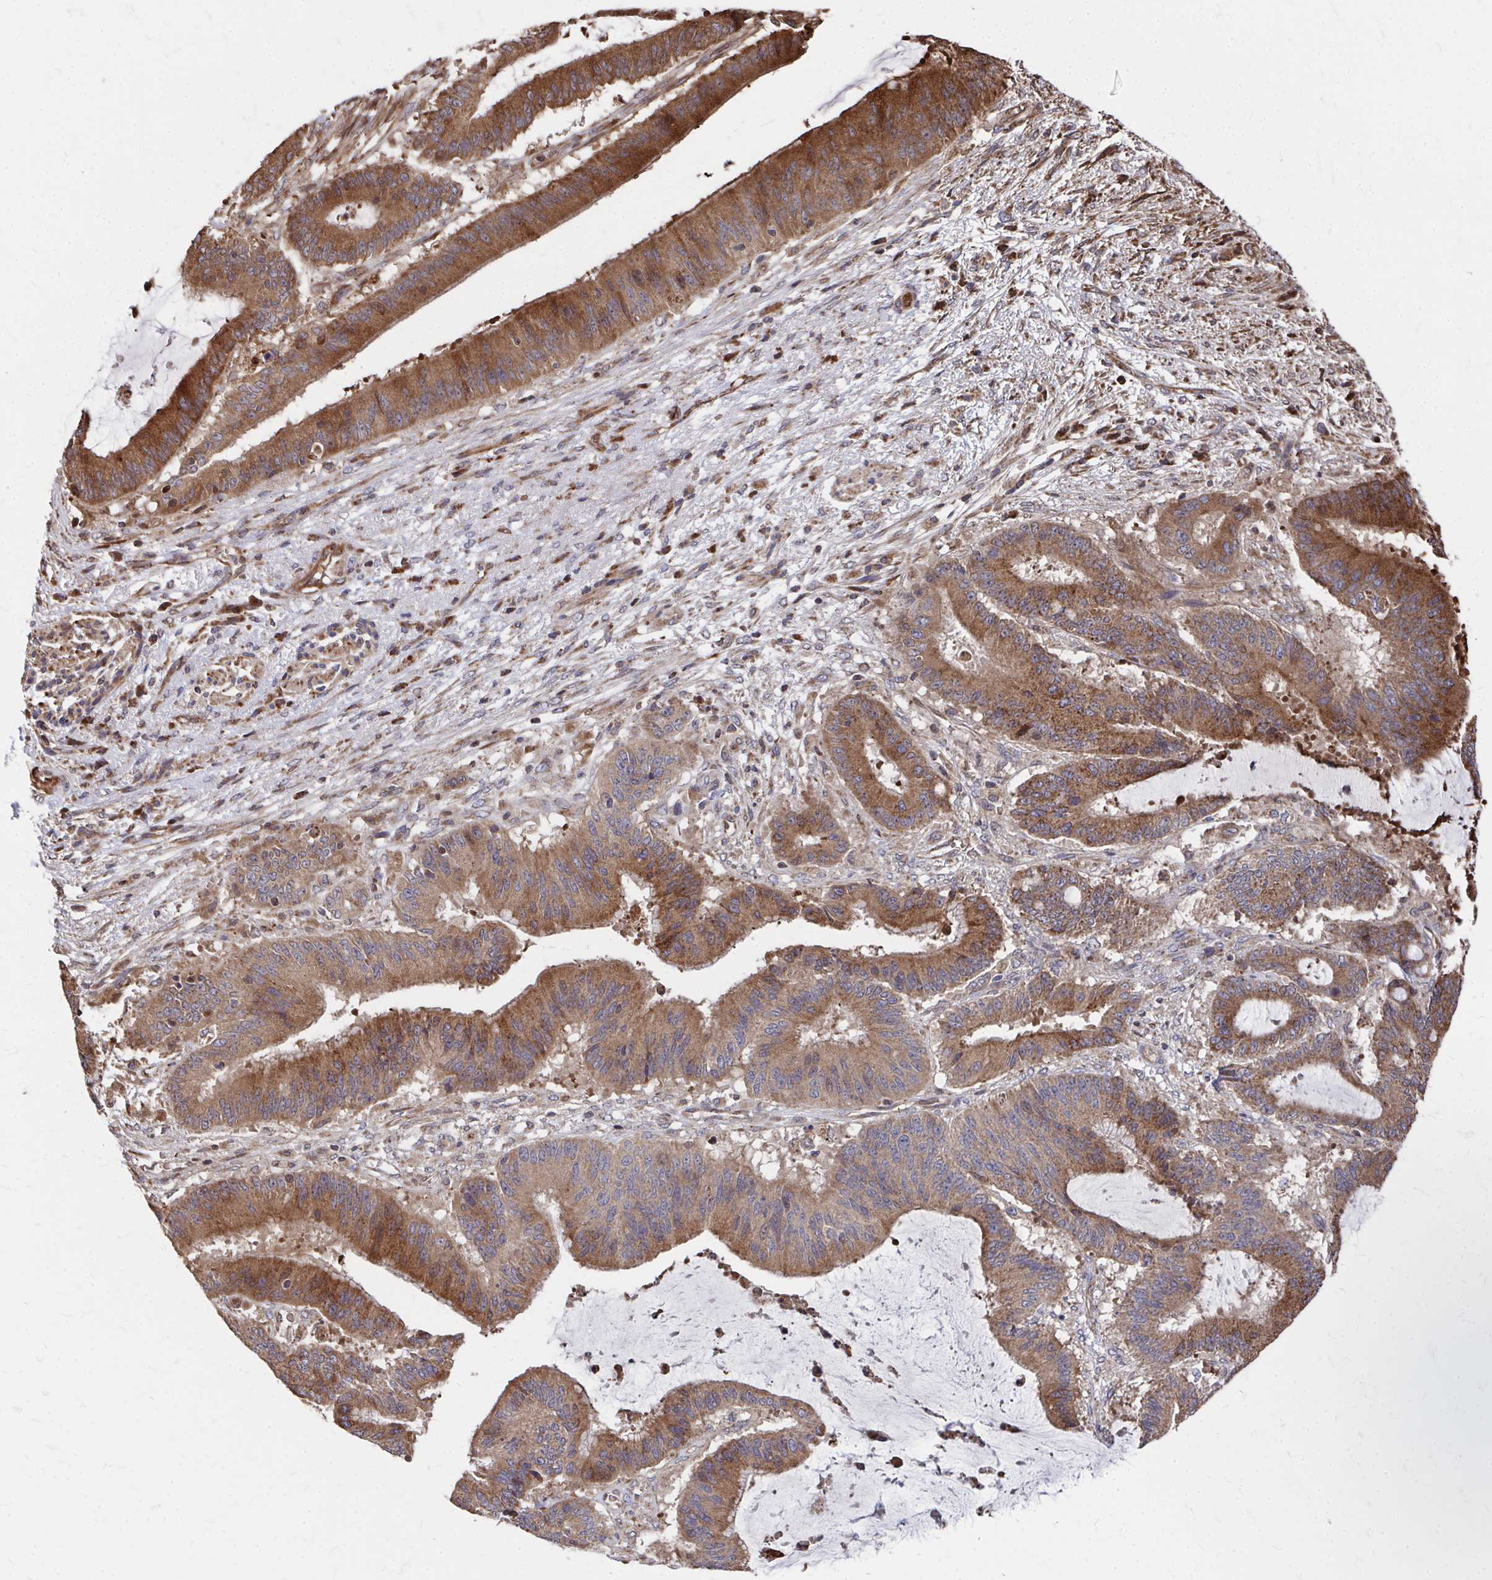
{"staining": {"intensity": "moderate", "quantity": ">75%", "location": "cytoplasmic/membranous"}, "tissue": "liver cancer", "cell_type": "Tumor cells", "image_type": "cancer", "snomed": [{"axis": "morphology", "description": "Normal tissue, NOS"}, {"axis": "morphology", "description": "Cholangiocarcinoma"}, {"axis": "topography", "description": "Liver"}, {"axis": "topography", "description": "Peripheral nerve tissue"}], "caption": "Moderate cytoplasmic/membranous protein positivity is seen in about >75% of tumor cells in liver cancer (cholangiocarcinoma).", "gene": "FAM89A", "patient": {"sex": "female", "age": 73}}